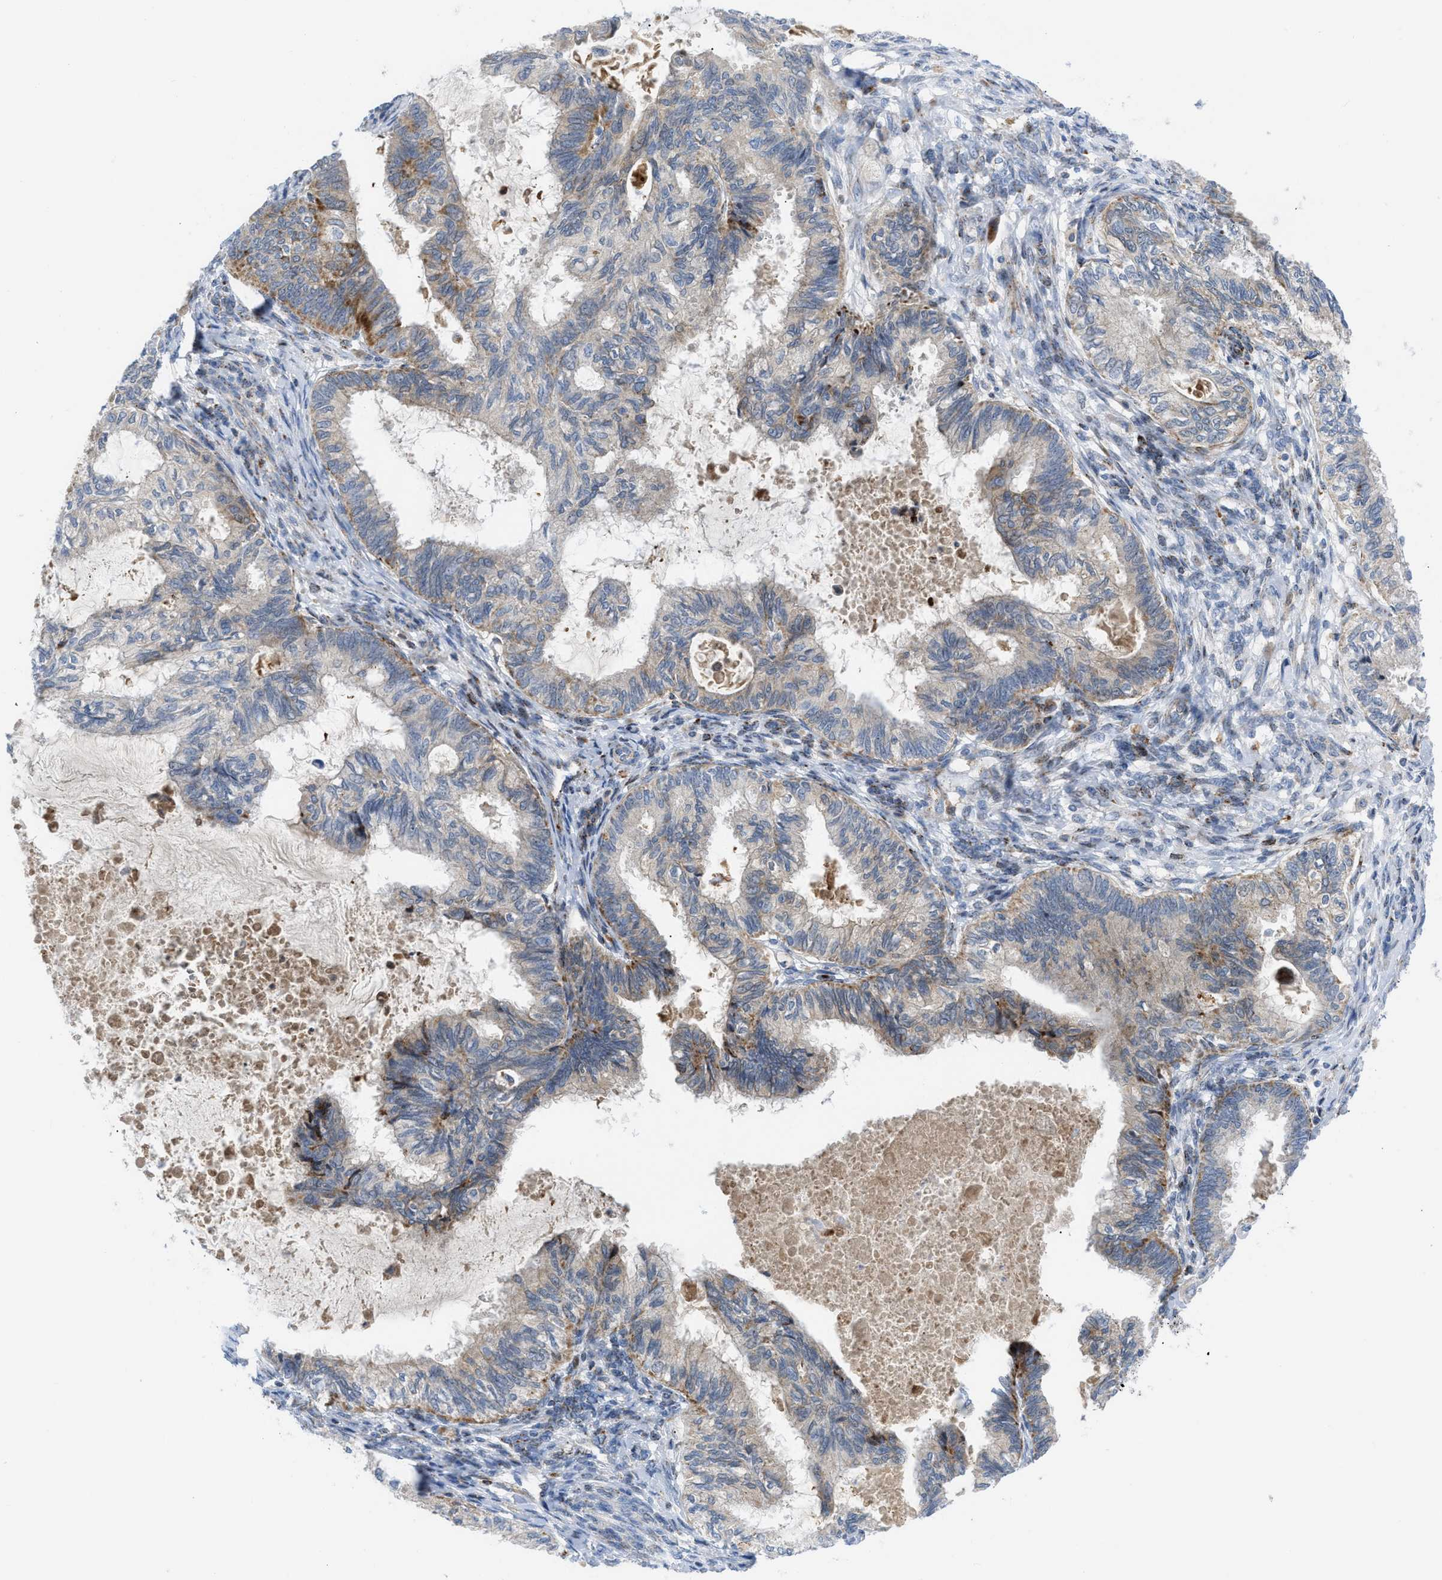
{"staining": {"intensity": "weak", "quantity": "25%-75%", "location": "cytoplasmic/membranous"}, "tissue": "cervical cancer", "cell_type": "Tumor cells", "image_type": "cancer", "snomed": [{"axis": "morphology", "description": "Normal tissue, NOS"}, {"axis": "morphology", "description": "Adenocarcinoma, NOS"}, {"axis": "topography", "description": "Cervix"}, {"axis": "topography", "description": "Endometrium"}], "caption": "A histopathology image showing weak cytoplasmic/membranous staining in about 25%-75% of tumor cells in cervical cancer, as visualized by brown immunohistochemical staining.", "gene": "RBBP9", "patient": {"sex": "female", "age": 86}}